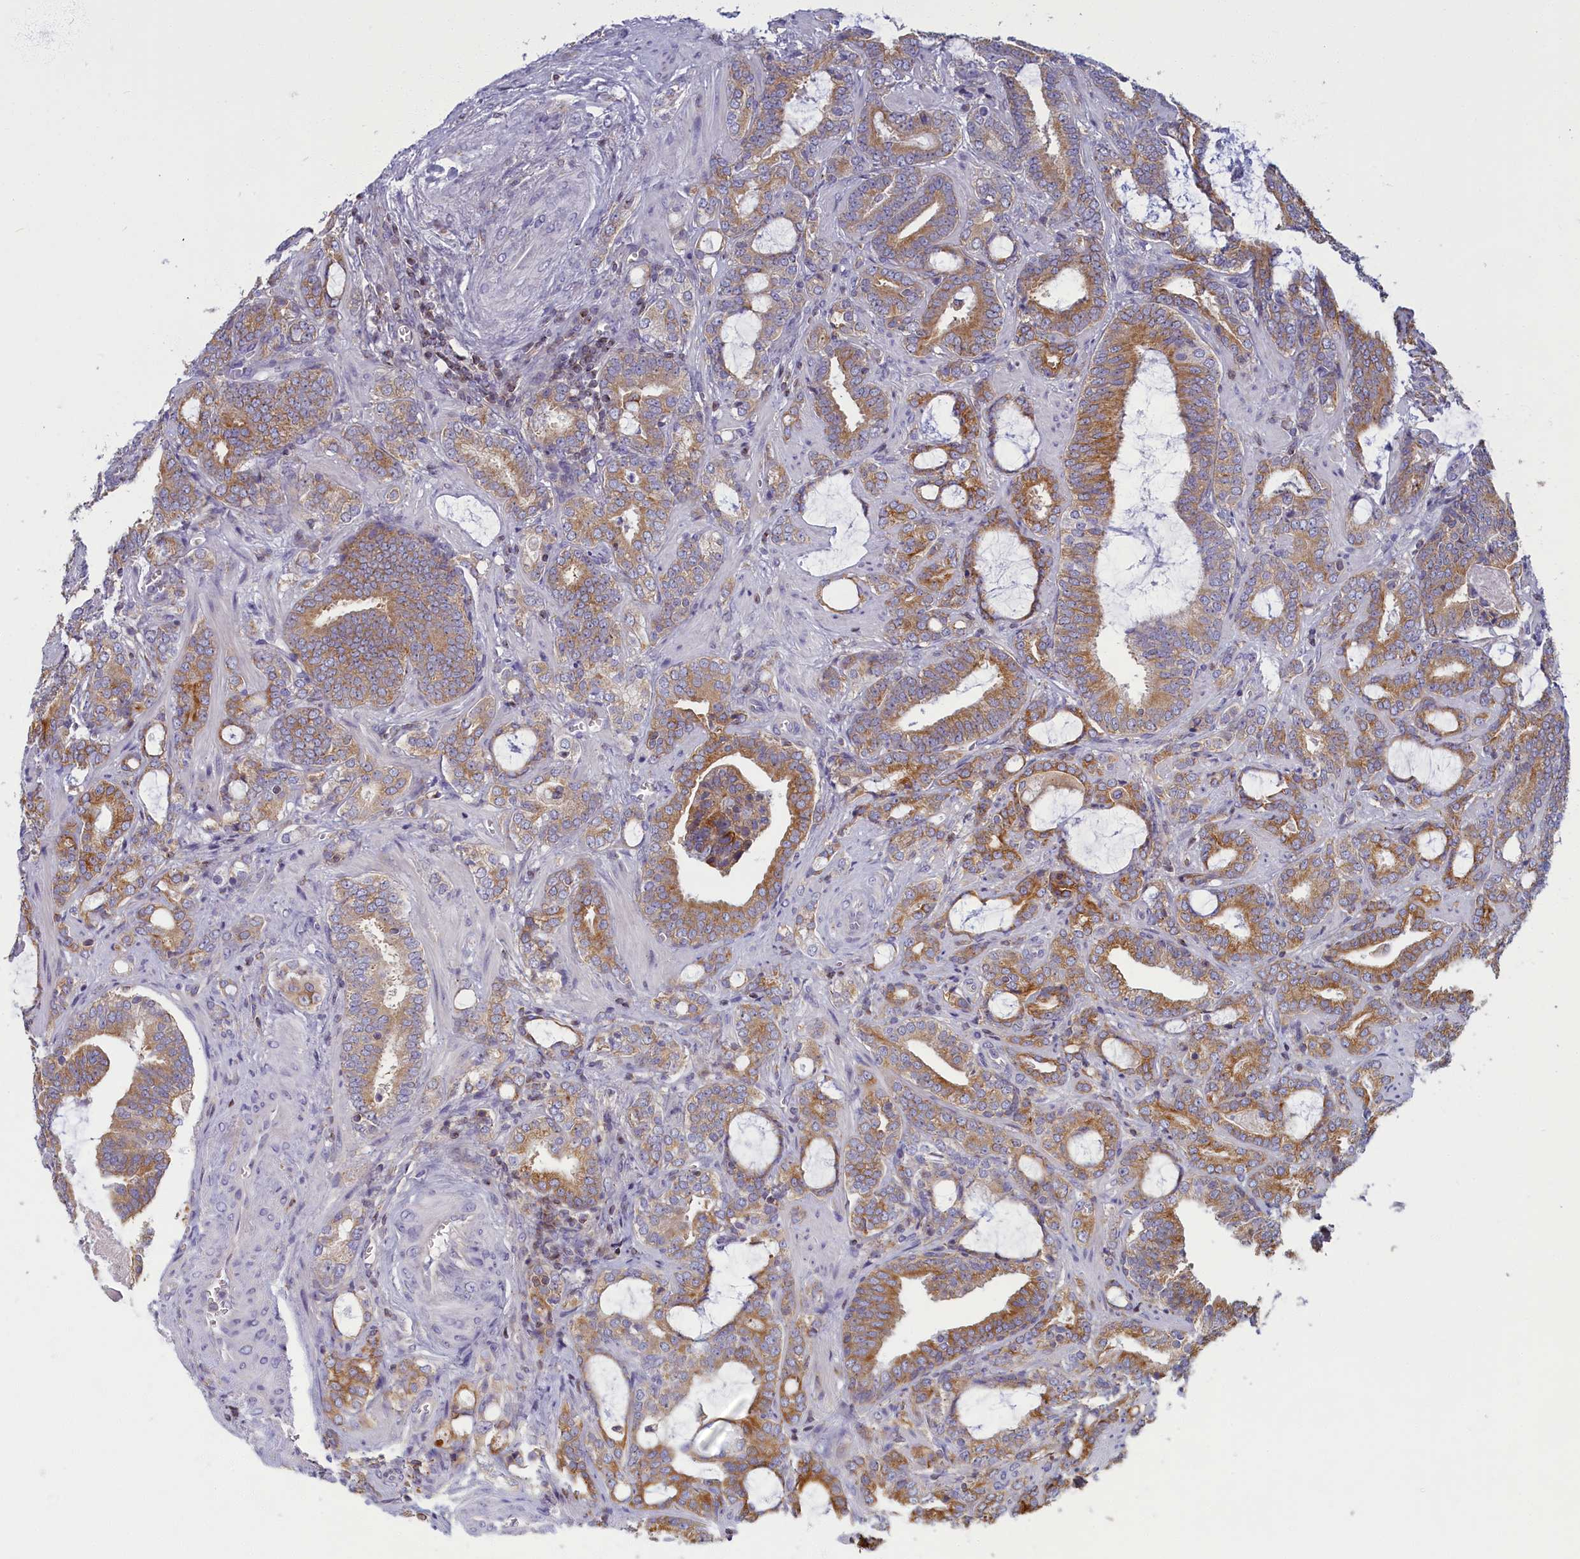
{"staining": {"intensity": "moderate", "quantity": ">75%", "location": "cytoplasmic/membranous"}, "tissue": "prostate cancer", "cell_type": "Tumor cells", "image_type": "cancer", "snomed": [{"axis": "morphology", "description": "Adenocarcinoma, High grade"}, {"axis": "topography", "description": "Prostate and seminal vesicle, NOS"}], "caption": "This photomicrograph shows prostate cancer stained with immunohistochemistry (IHC) to label a protein in brown. The cytoplasmic/membranous of tumor cells show moderate positivity for the protein. Nuclei are counter-stained blue.", "gene": "NOL10", "patient": {"sex": "male", "age": 67}}